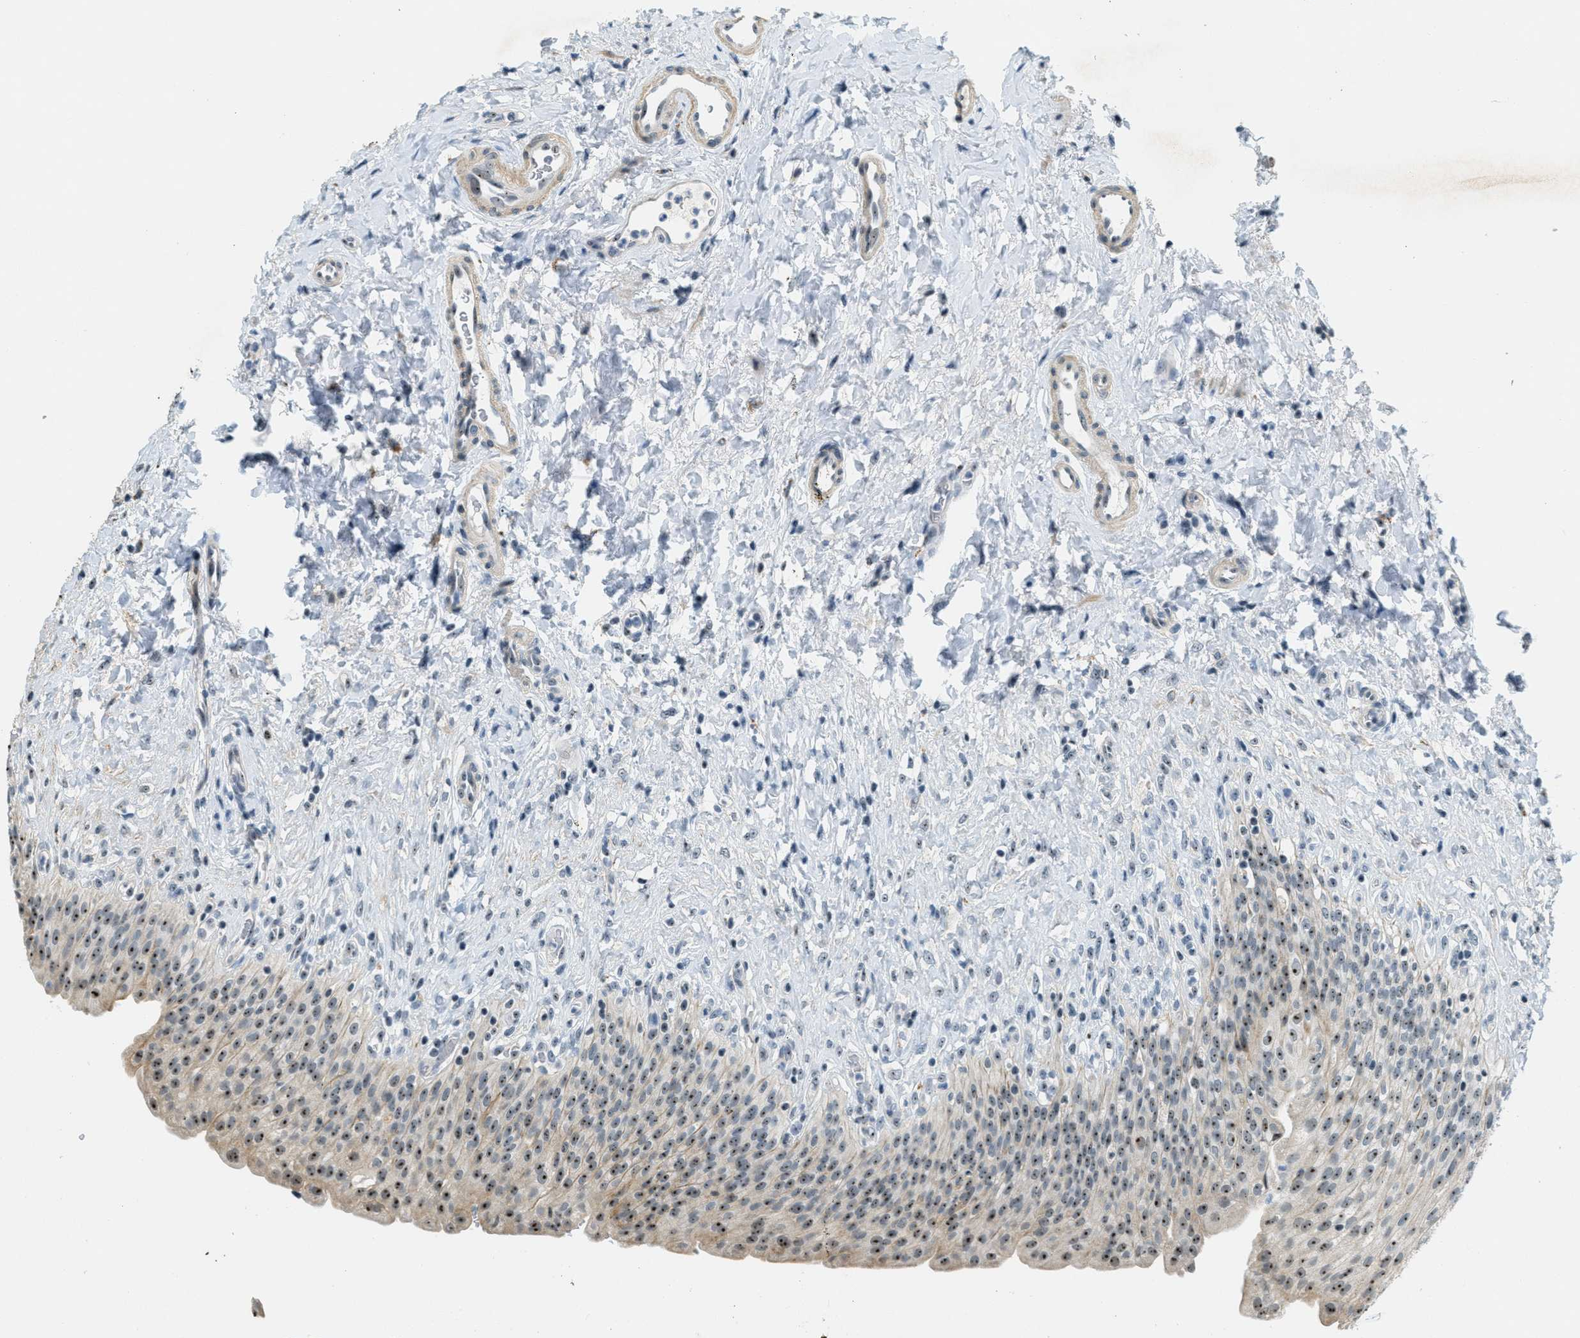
{"staining": {"intensity": "moderate", "quantity": ">75%", "location": "nuclear"}, "tissue": "urinary bladder", "cell_type": "Urothelial cells", "image_type": "normal", "snomed": [{"axis": "morphology", "description": "Urothelial carcinoma, High grade"}, {"axis": "topography", "description": "Urinary bladder"}], "caption": "The histopathology image reveals staining of normal urinary bladder, revealing moderate nuclear protein positivity (brown color) within urothelial cells.", "gene": "DDX47", "patient": {"sex": "male", "age": 46}}